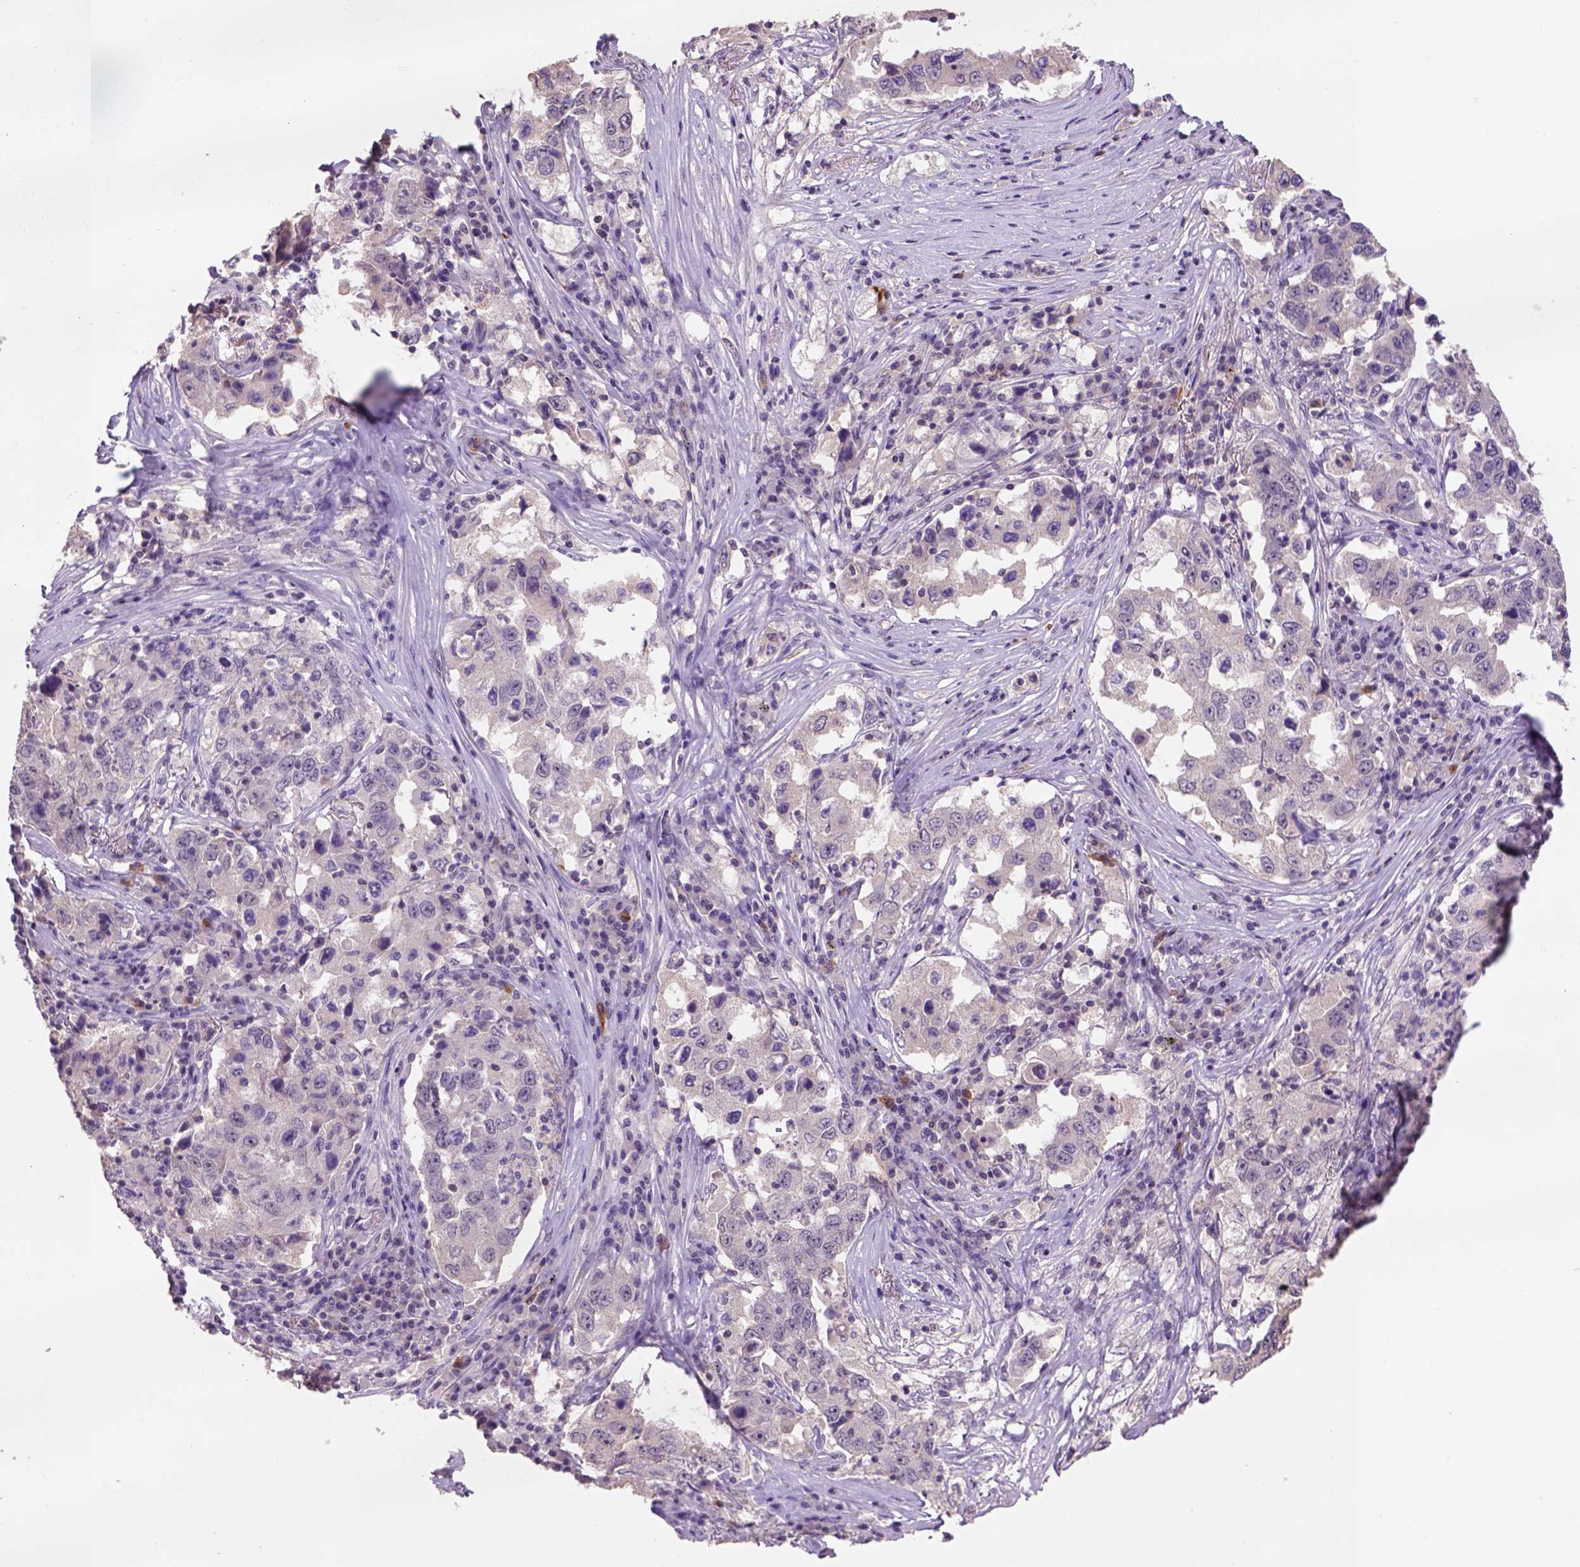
{"staining": {"intensity": "weak", "quantity": ">75%", "location": "cytoplasmic/membranous,nuclear"}, "tissue": "lung cancer", "cell_type": "Tumor cells", "image_type": "cancer", "snomed": [{"axis": "morphology", "description": "Adenocarcinoma, NOS"}, {"axis": "topography", "description": "Lung"}], "caption": "Human lung cancer (adenocarcinoma) stained with a brown dye reveals weak cytoplasmic/membranous and nuclear positive expression in about >75% of tumor cells.", "gene": "SCML4", "patient": {"sex": "male", "age": 73}}